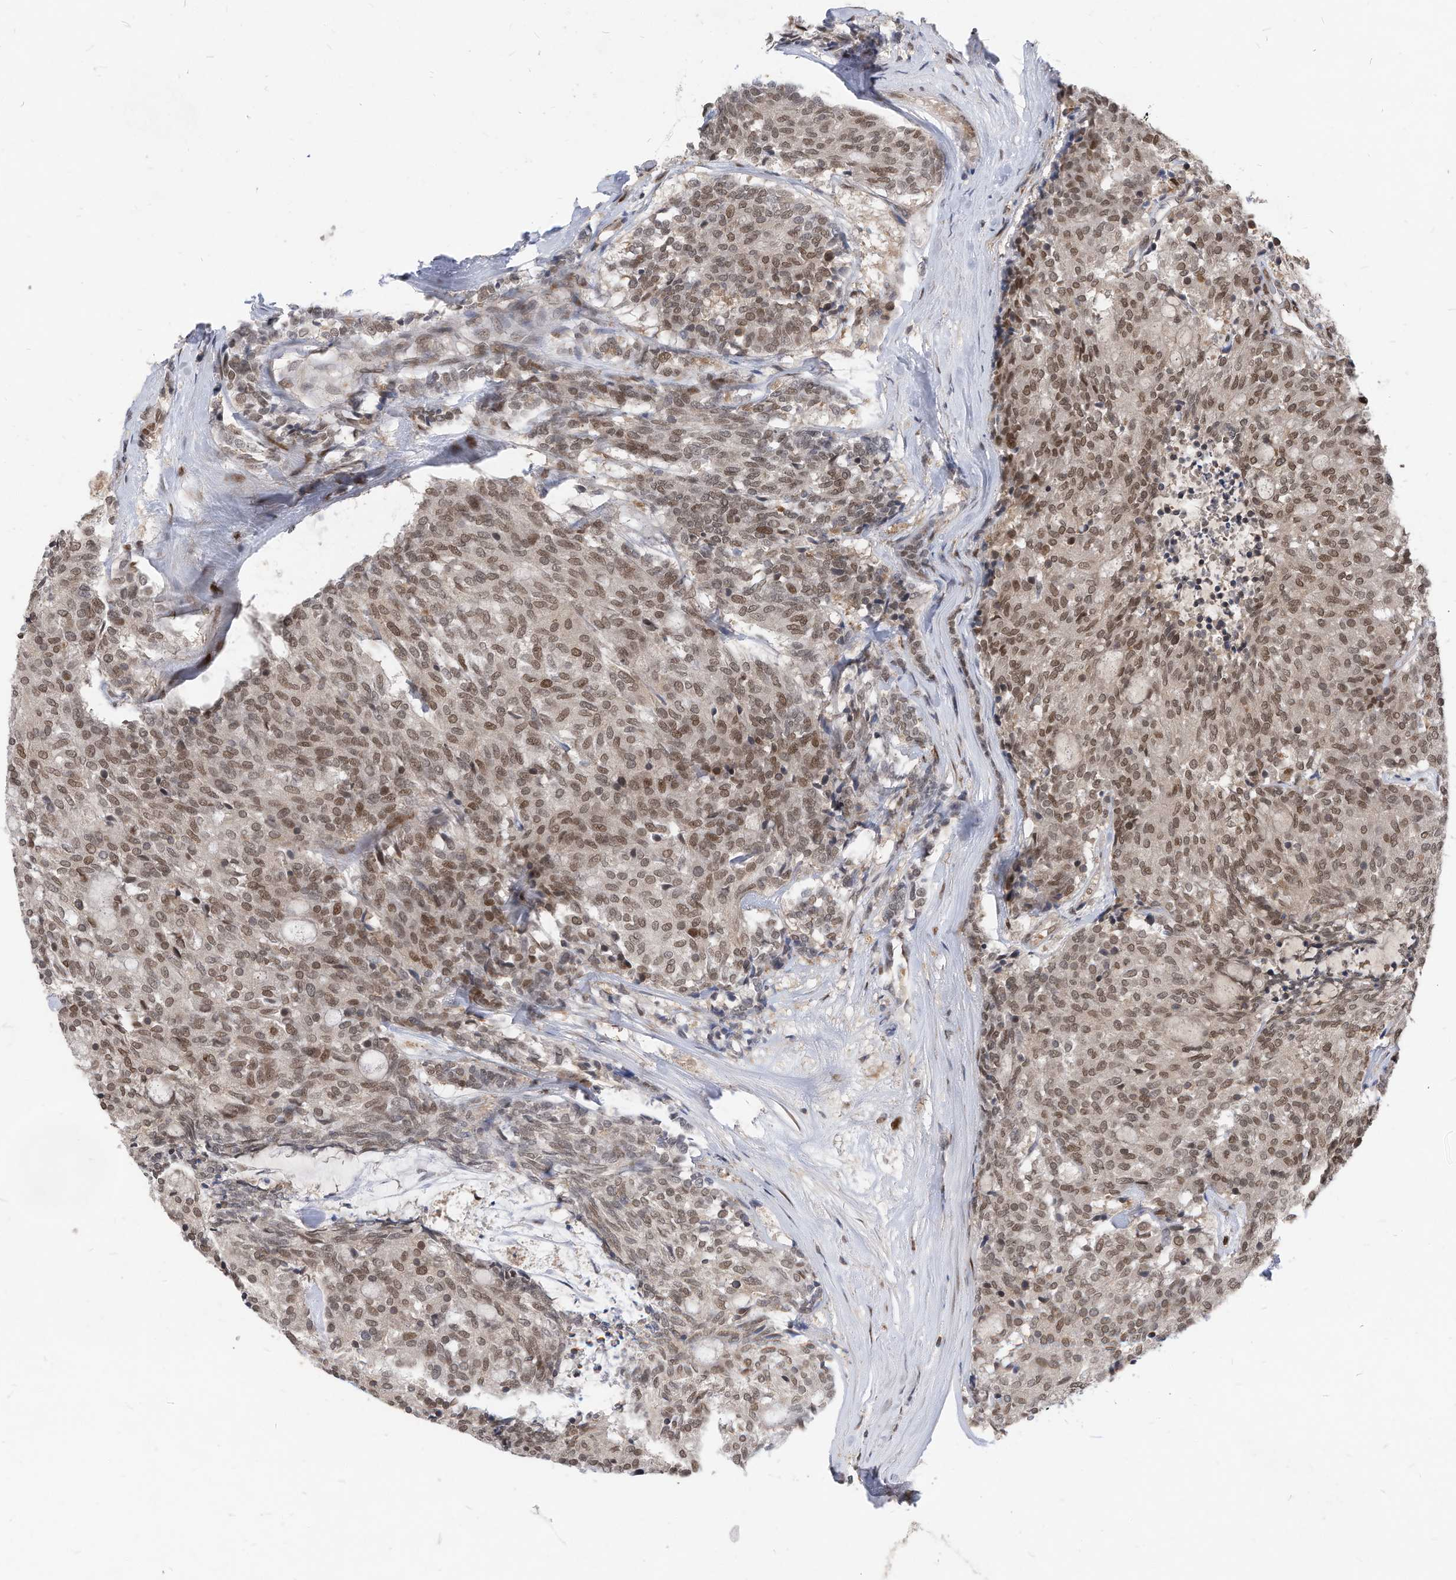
{"staining": {"intensity": "moderate", "quantity": ">75%", "location": "nuclear"}, "tissue": "carcinoid", "cell_type": "Tumor cells", "image_type": "cancer", "snomed": [{"axis": "morphology", "description": "Carcinoid, malignant, NOS"}, {"axis": "topography", "description": "Pancreas"}], "caption": "Human malignant carcinoid stained with a brown dye demonstrates moderate nuclear positive staining in approximately >75% of tumor cells.", "gene": "KPNB1", "patient": {"sex": "female", "age": 54}}